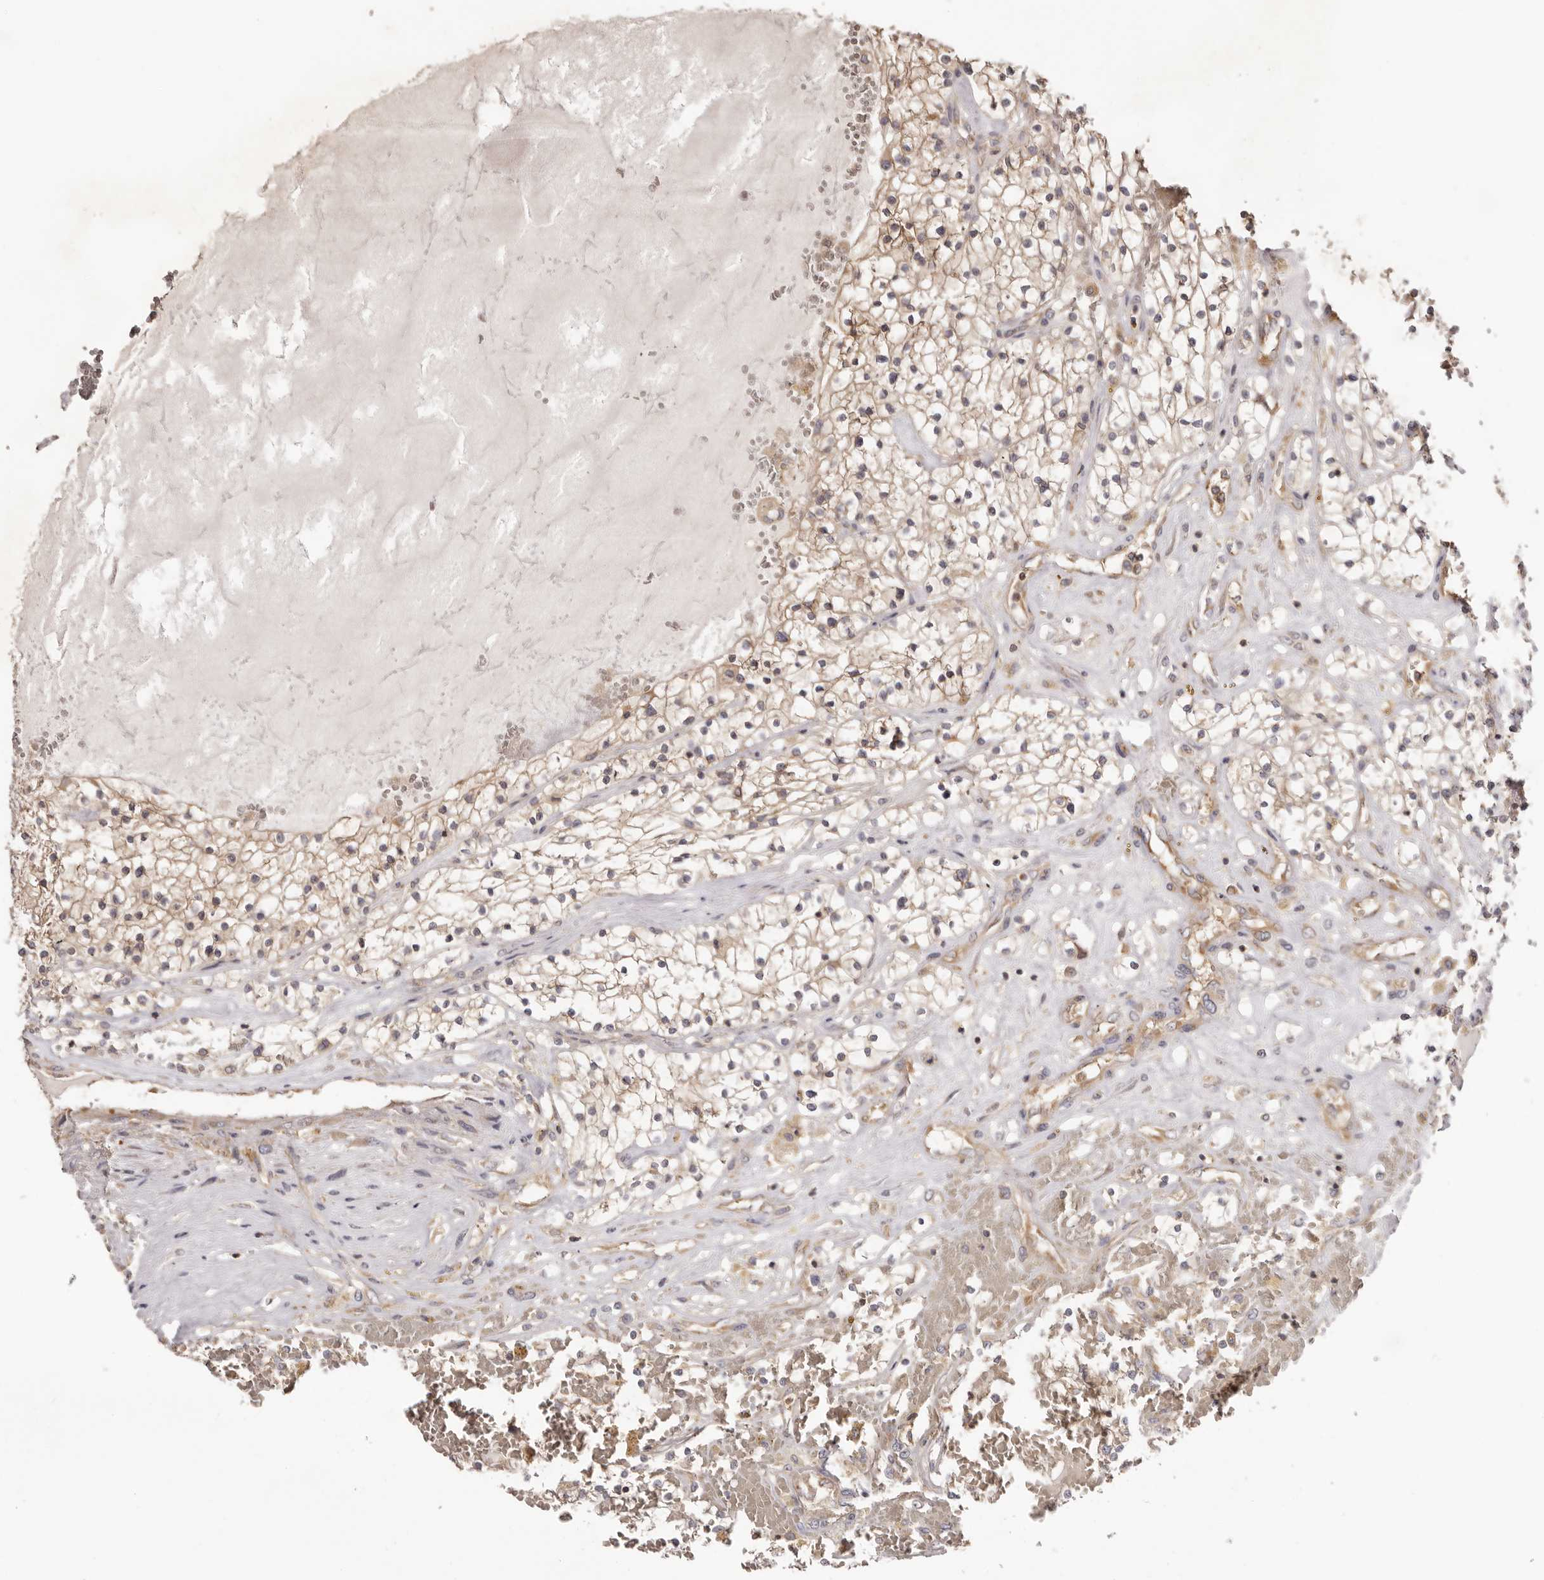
{"staining": {"intensity": "weak", "quantity": ">75%", "location": "cytoplasmic/membranous"}, "tissue": "renal cancer", "cell_type": "Tumor cells", "image_type": "cancer", "snomed": [{"axis": "morphology", "description": "Normal tissue, NOS"}, {"axis": "morphology", "description": "Adenocarcinoma, NOS"}, {"axis": "topography", "description": "Kidney"}], "caption": "There is low levels of weak cytoplasmic/membranous positivity in tumor cells of renal adenocarcinoma, as demonstrated by immunohistochemical staining (brown color).", "gene": "EEF1E1", "patient": {"sex": "male", "age": 68}}